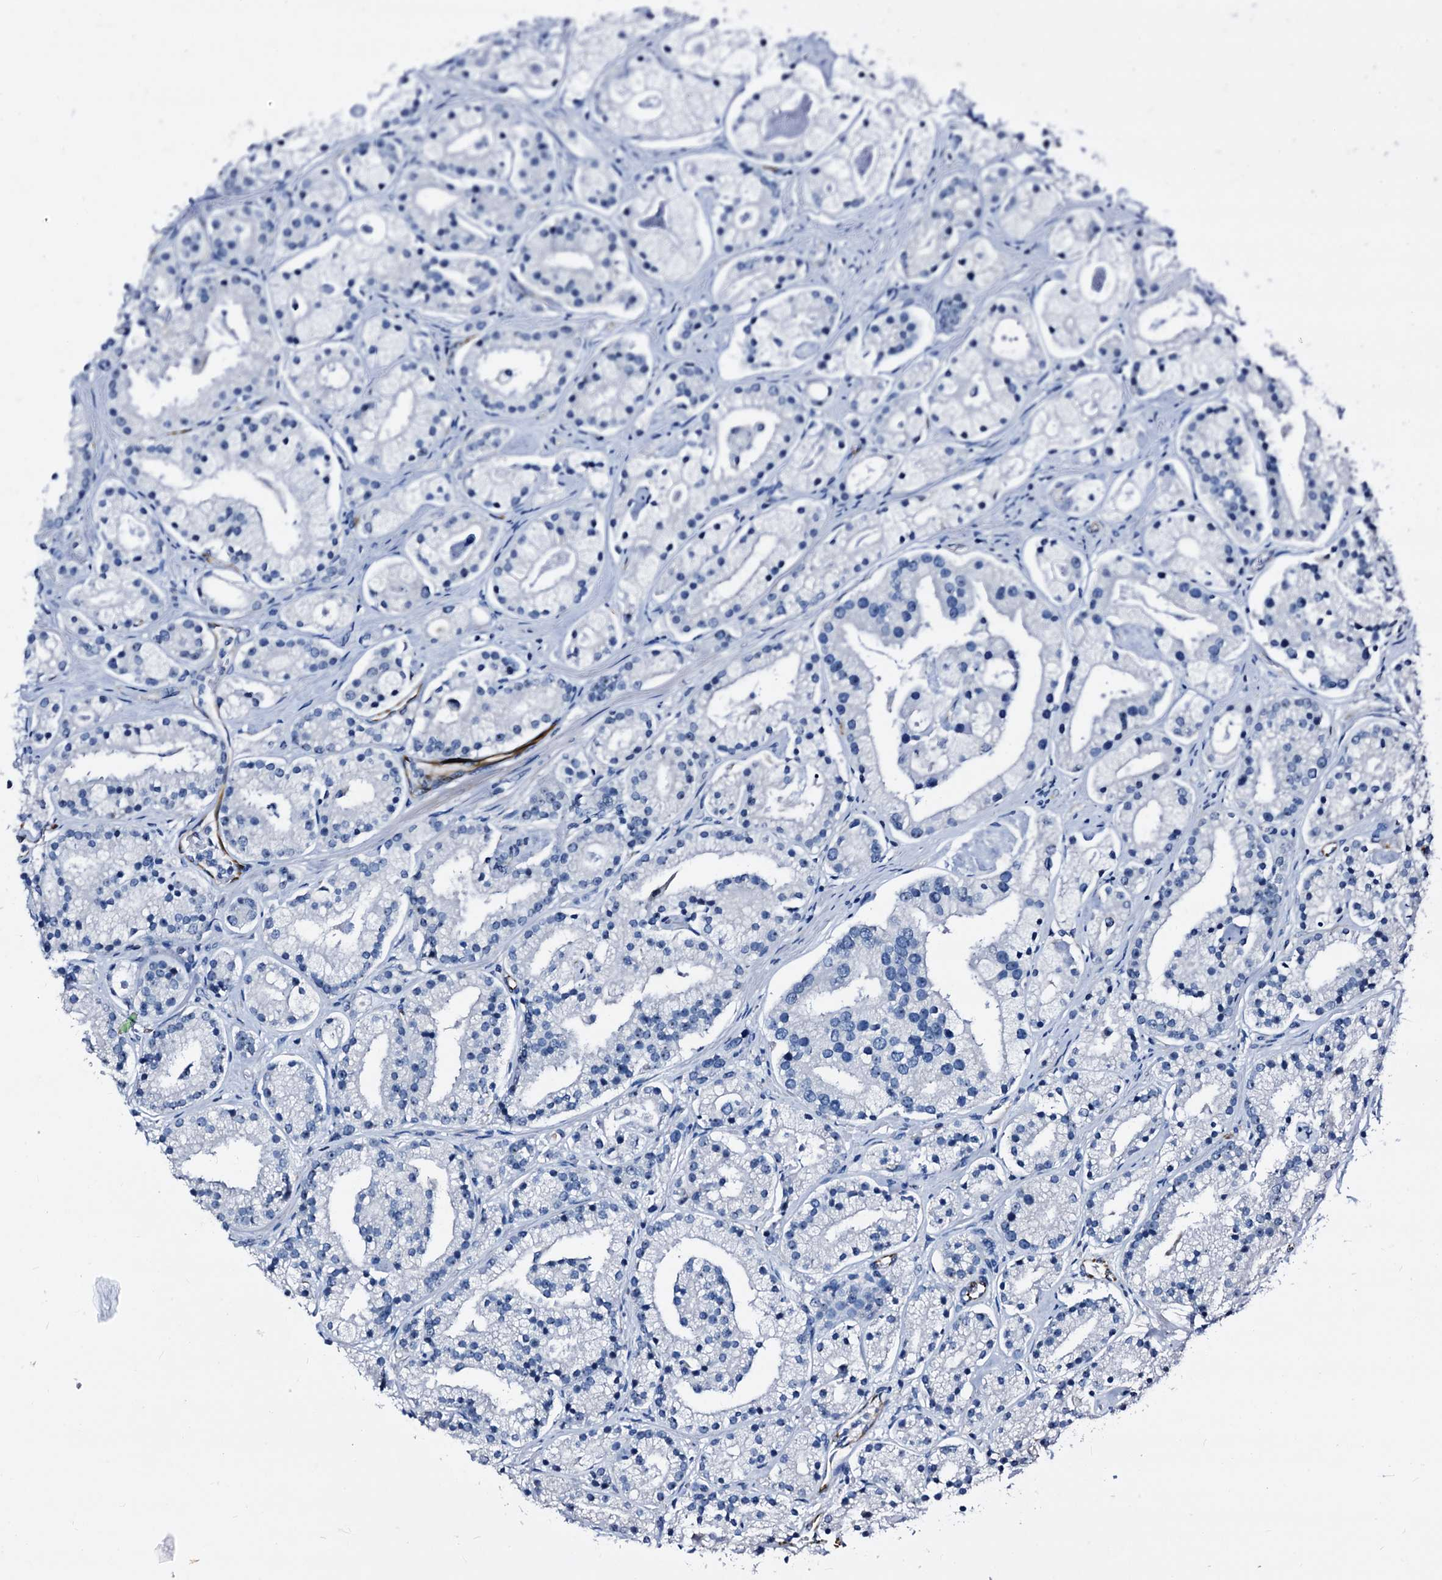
{"staining": {"intensity": "negative", "quantity": "none", "location": "none"}, "tissue": "prostate cancer", "cell_type": "Tumor cells", "image_type": "cancer", "snomed": [{"axis": "morphology", "description": "Adenocarcinoma, High grade"}, {"axis": "topography", "description": "Prostate"}], "caption": "This is an immunohistochemistry (IHC) histopathology image of prostate adenocarcinoma (high-grade). There is no expression in tumor cells.", "gene": "EMG1", "patient": {"sex": "male", "age": 69}}